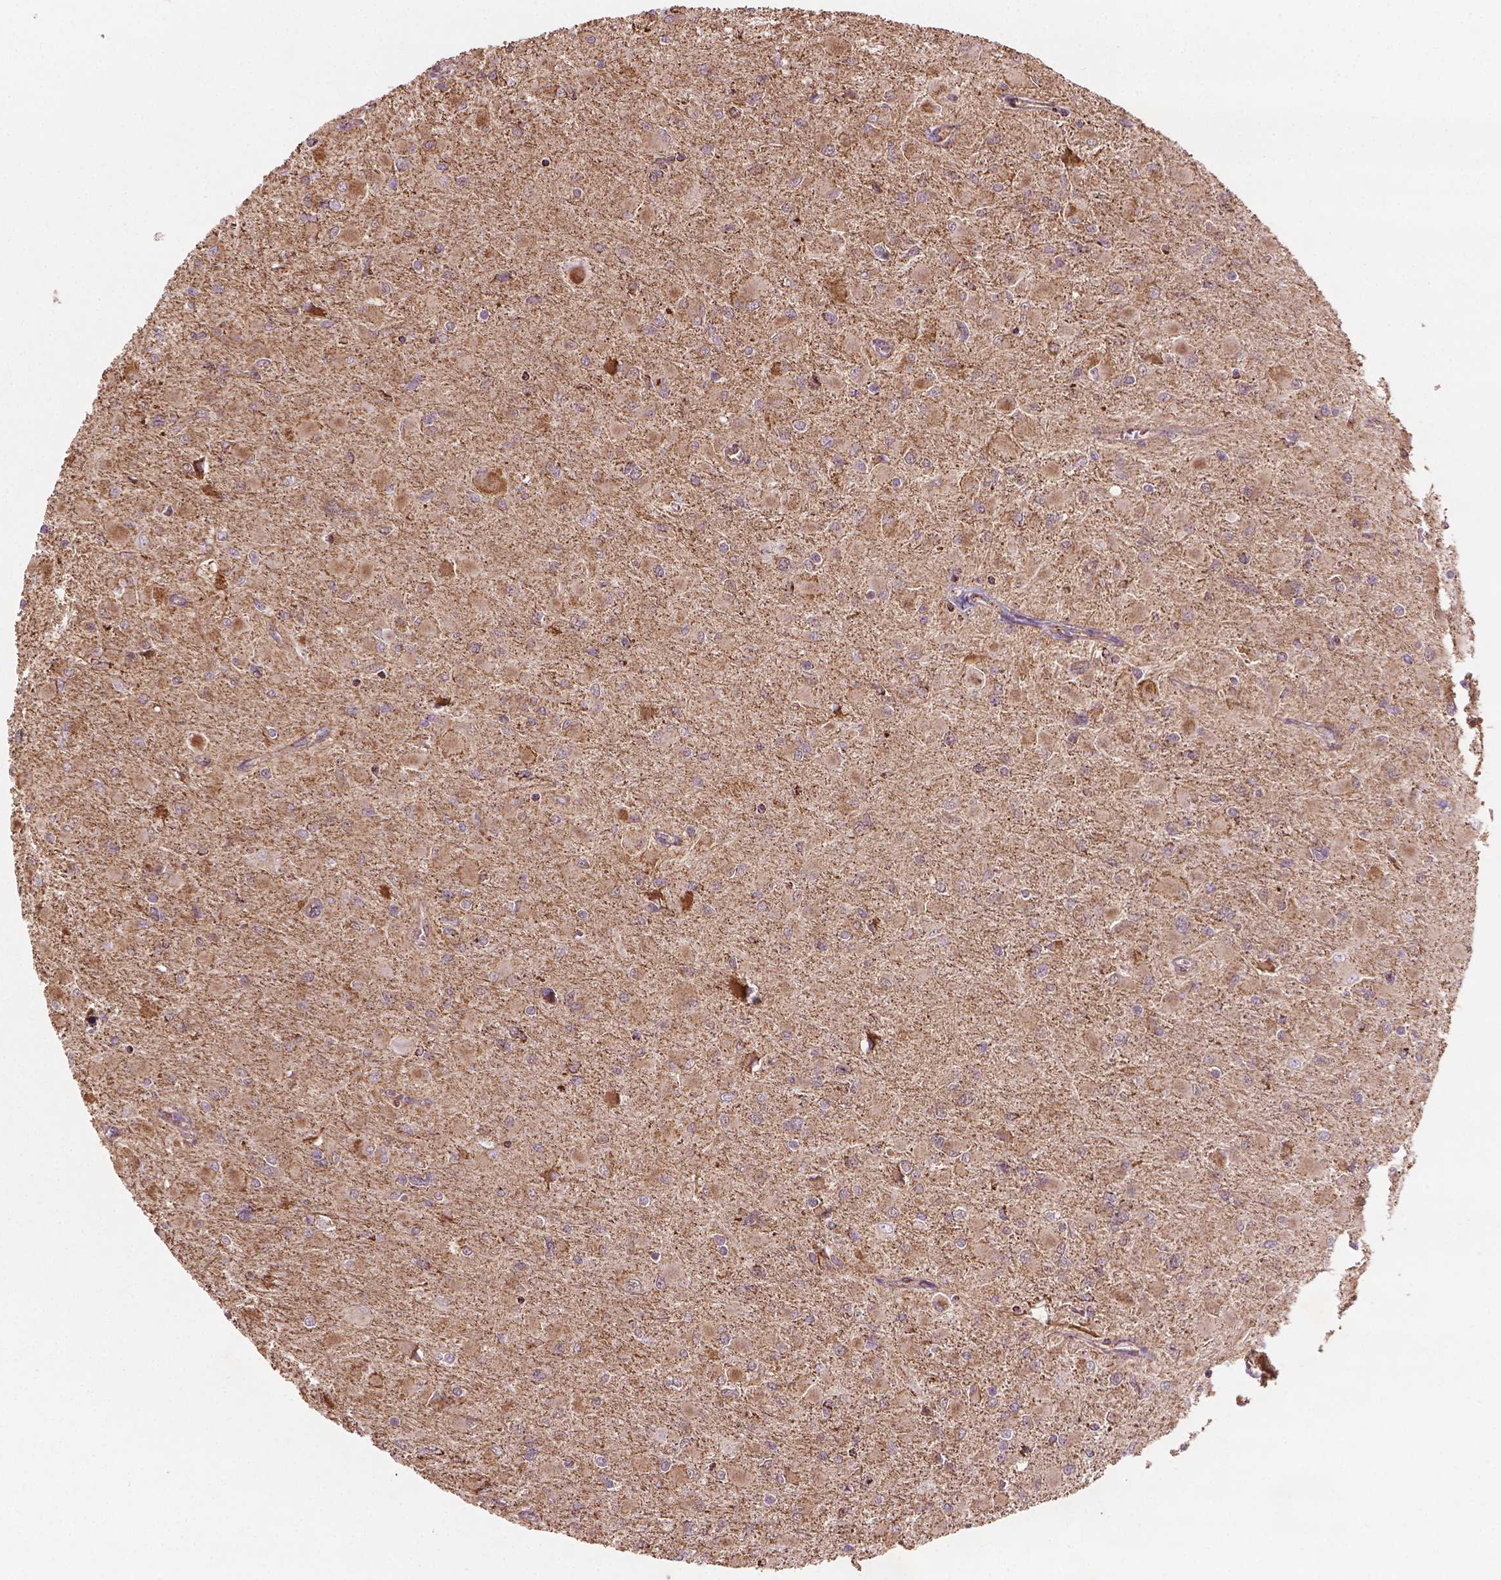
{"staining": {"intensity": "weak", "quantity": ">75%", "location": "cytoplasmic/membranous"}, "tissue": "glioma", "cell_type": "Tumor cells", "image_type": "cancer", "snomed": [{"axis": "morphology", "description": "Glioma, malignant, High grade"}, {"axis": "topography", "description": "Cerebral cortex"}], "caption": "Glioma was stained to show a protein in brown. There is low levels of weak cytoplasmic/membranous positivity in approximately >75% of tumor cells. (IHC, brightfield microscopy, high magnification).", "gene": "HS3ST3A1", "patient": {"sex": "female", "age": 36}}